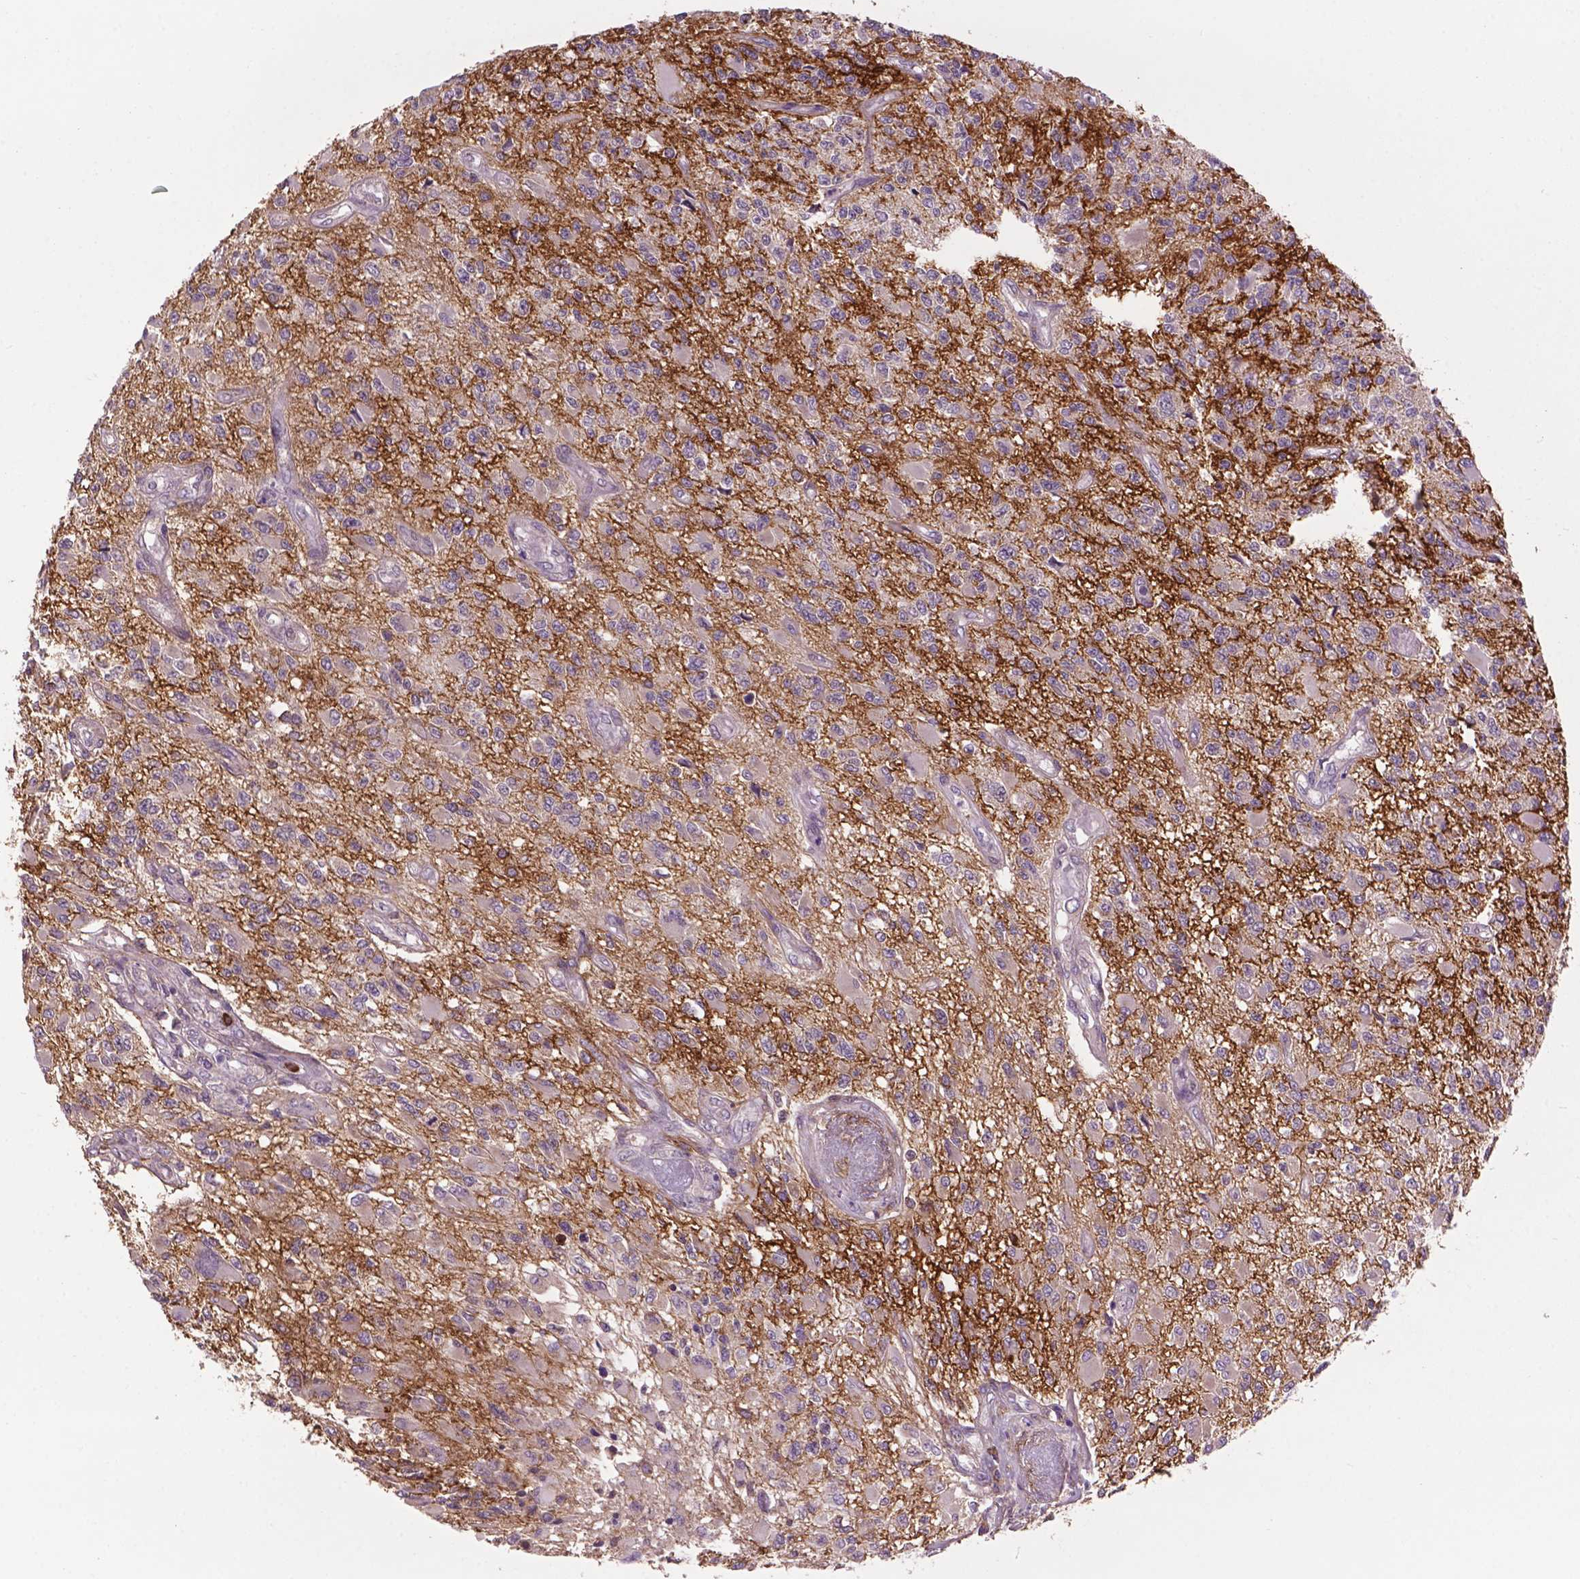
{"staining": {"intensity": "negative", "quantity": "none", "location": "none"}, "tissue": "glioma", "cell_type": "Tumor cells", "image_type": "cancer", "snomed": [{"axis": "morphology", "description": "Glioma, malignant, High grade"}, {"axis": "topography", "description": "Brain"}], "caption": "Image shows no protein positivity in tumor cells of malignant glioma (high-grade) tissue.", "gene": "LRRC3C", "patient": {"sex": "female", "age": 63}}